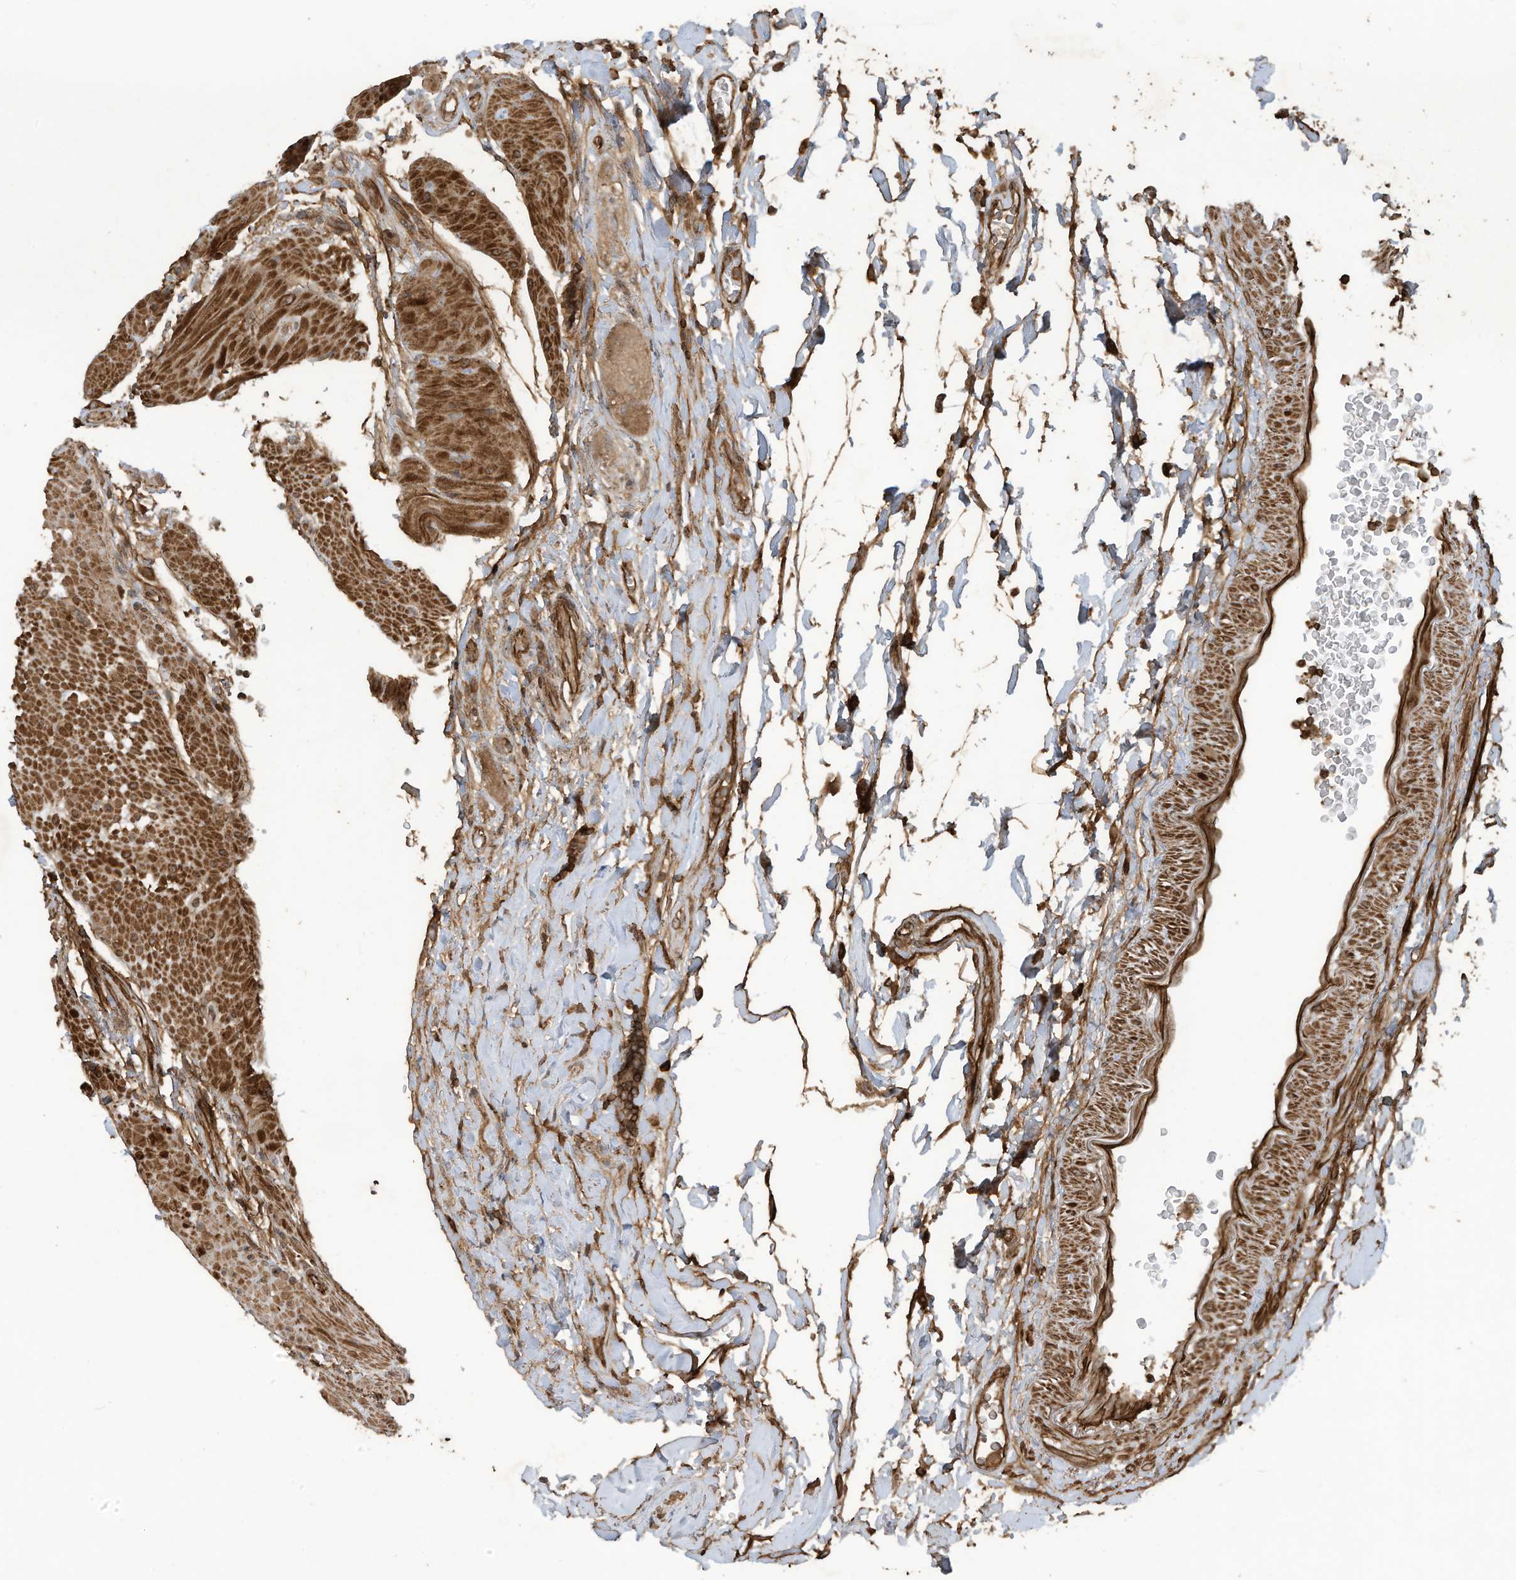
{"staining": {"intensity": "strong", "quantity": ">75%", "location": "cytoplasmic/membranous"}, "tissue": "colon", "cell_type": "Endothelial cells", "image_type": "normal", "snomed": [{"axis": "morphology", "description": "Normal tissue, NOS"}, {"axis": "topography", "description": "Colon"}], "caption": "Colon stained with immunohistochemistry displays strong cytoplasmic/membranous positivity in about >75% of endothelial cells.", "gene": "DDIT4", "patient": {"sex": "female", "age": 79}}